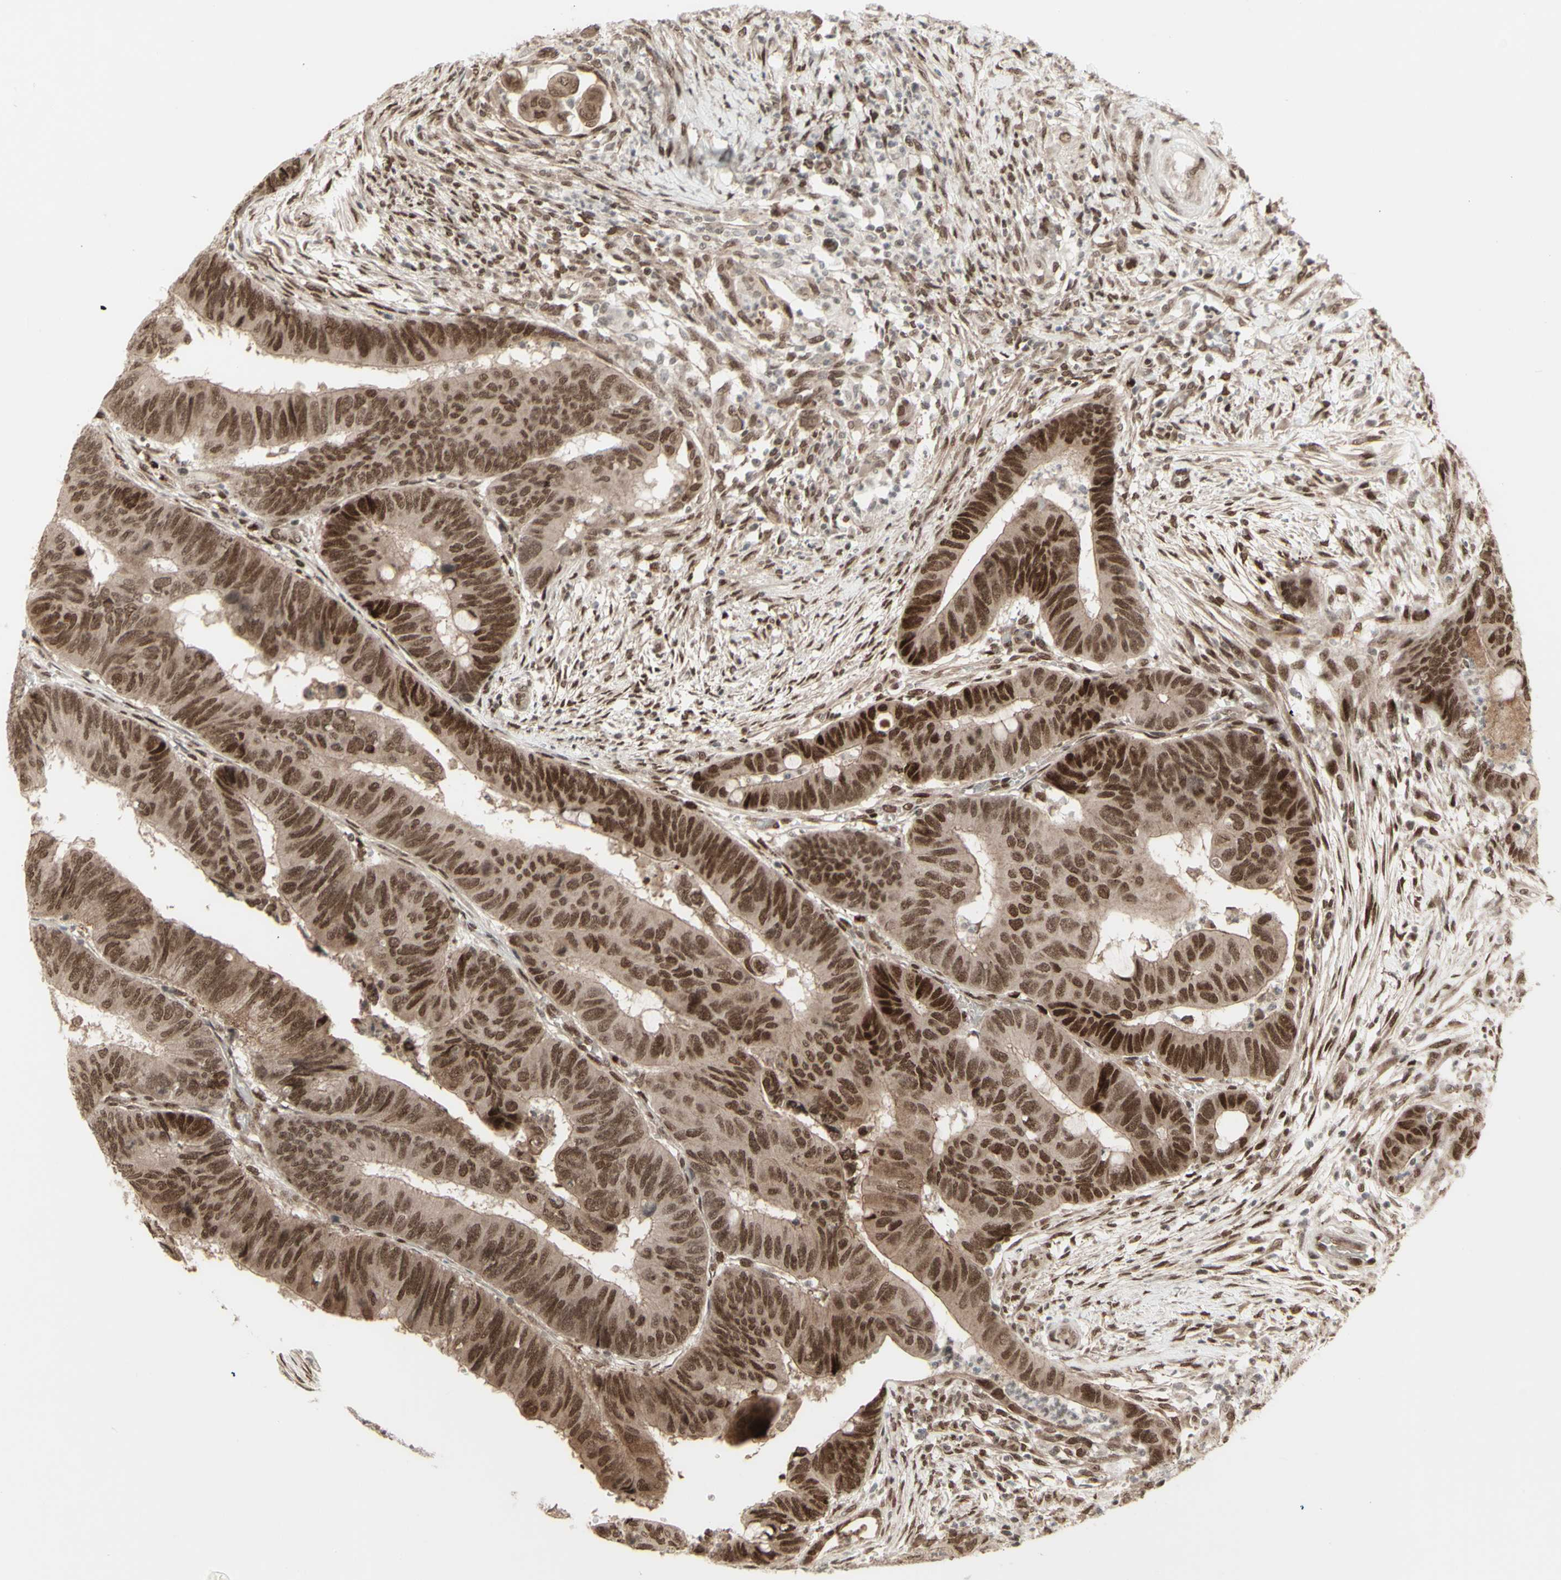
{"staining": {"intensity": "moderate", "quantity": ">75%", "location": "cytoplasmic/membranous,nuclear"}, "tissue": "colorectal cancer", "cell_type": "Tumor cells", "image_type": "cancer", "snomed": [{"axis": "morphology", "description": "Normal tissue, NOS"}, {"axis": "morphology", "description": "Adenocarcinoma, NOS"}, {"axis": "topography", "description": "Rectum"}, {"axis": "topography", "description": "Peripheral nerve tissue"}], "caption": "This is an image of IHC staining of colorectal adenocarcinoma, which shows moderate positivity in the cytoplasmic/membranous and nuclear of tumor cells.", "gene": "CBX1", "patient": {"sex": "male", "age": 92}}